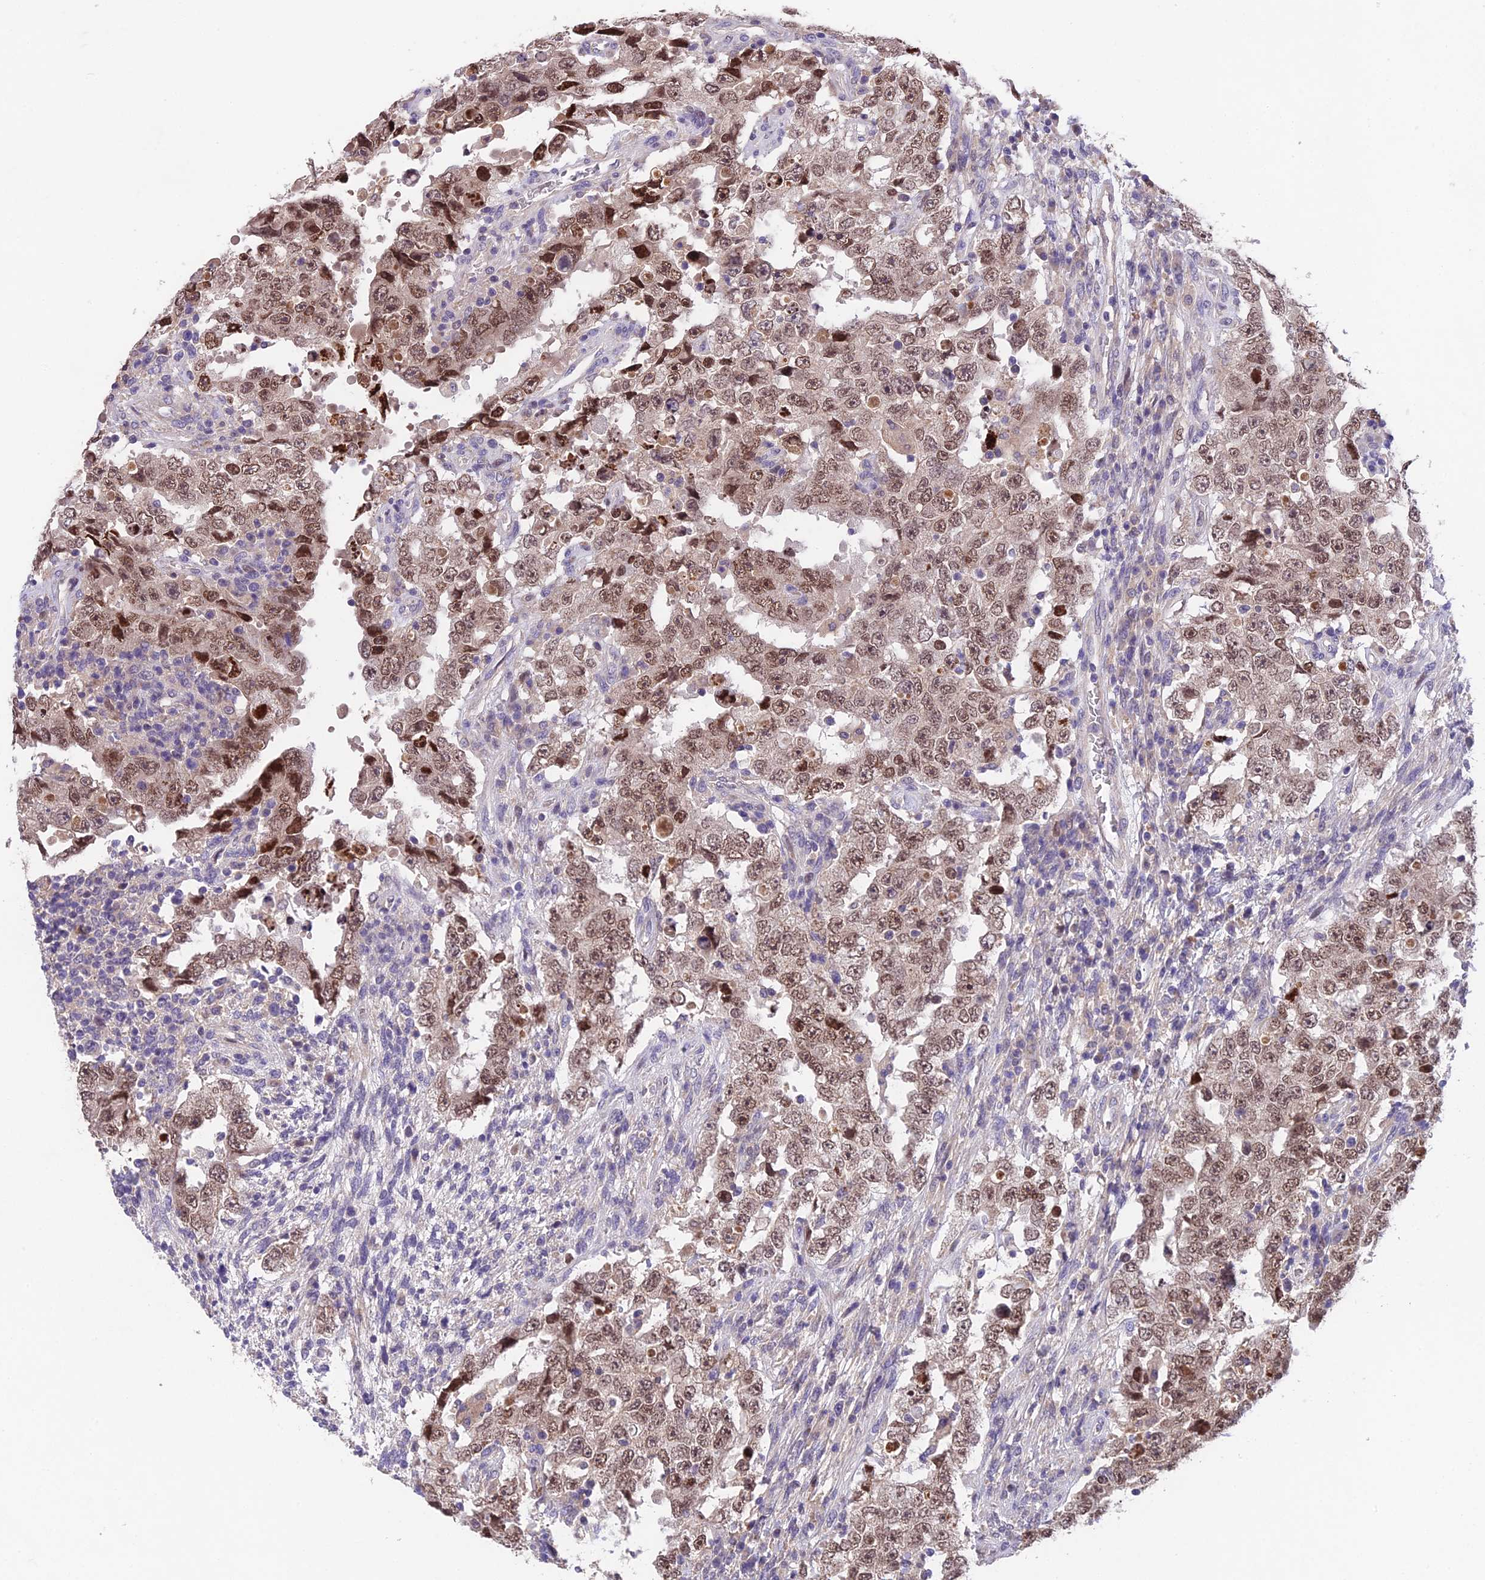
{"staining": {"intensity": "moderate", "quantity": ">75%", "location": "nuclear"}, "tissue": "testis cancer", "cell_type": "Tumor cells", "image_type": "cancer", "snomed": [{"axis": "morphology", "description": "Carcinoma, Embryonal, NOS"}, {"axis": "topography", "description": "Testis"}], "caption": "Immunohistochemistry of testis cancer (embryonal carcinoma) shows medium levels of moderate nuclear staining in approximately >75% of tumor cells.", "gene": "PUS10", "patient": {"sex": "male", "age": 26}}